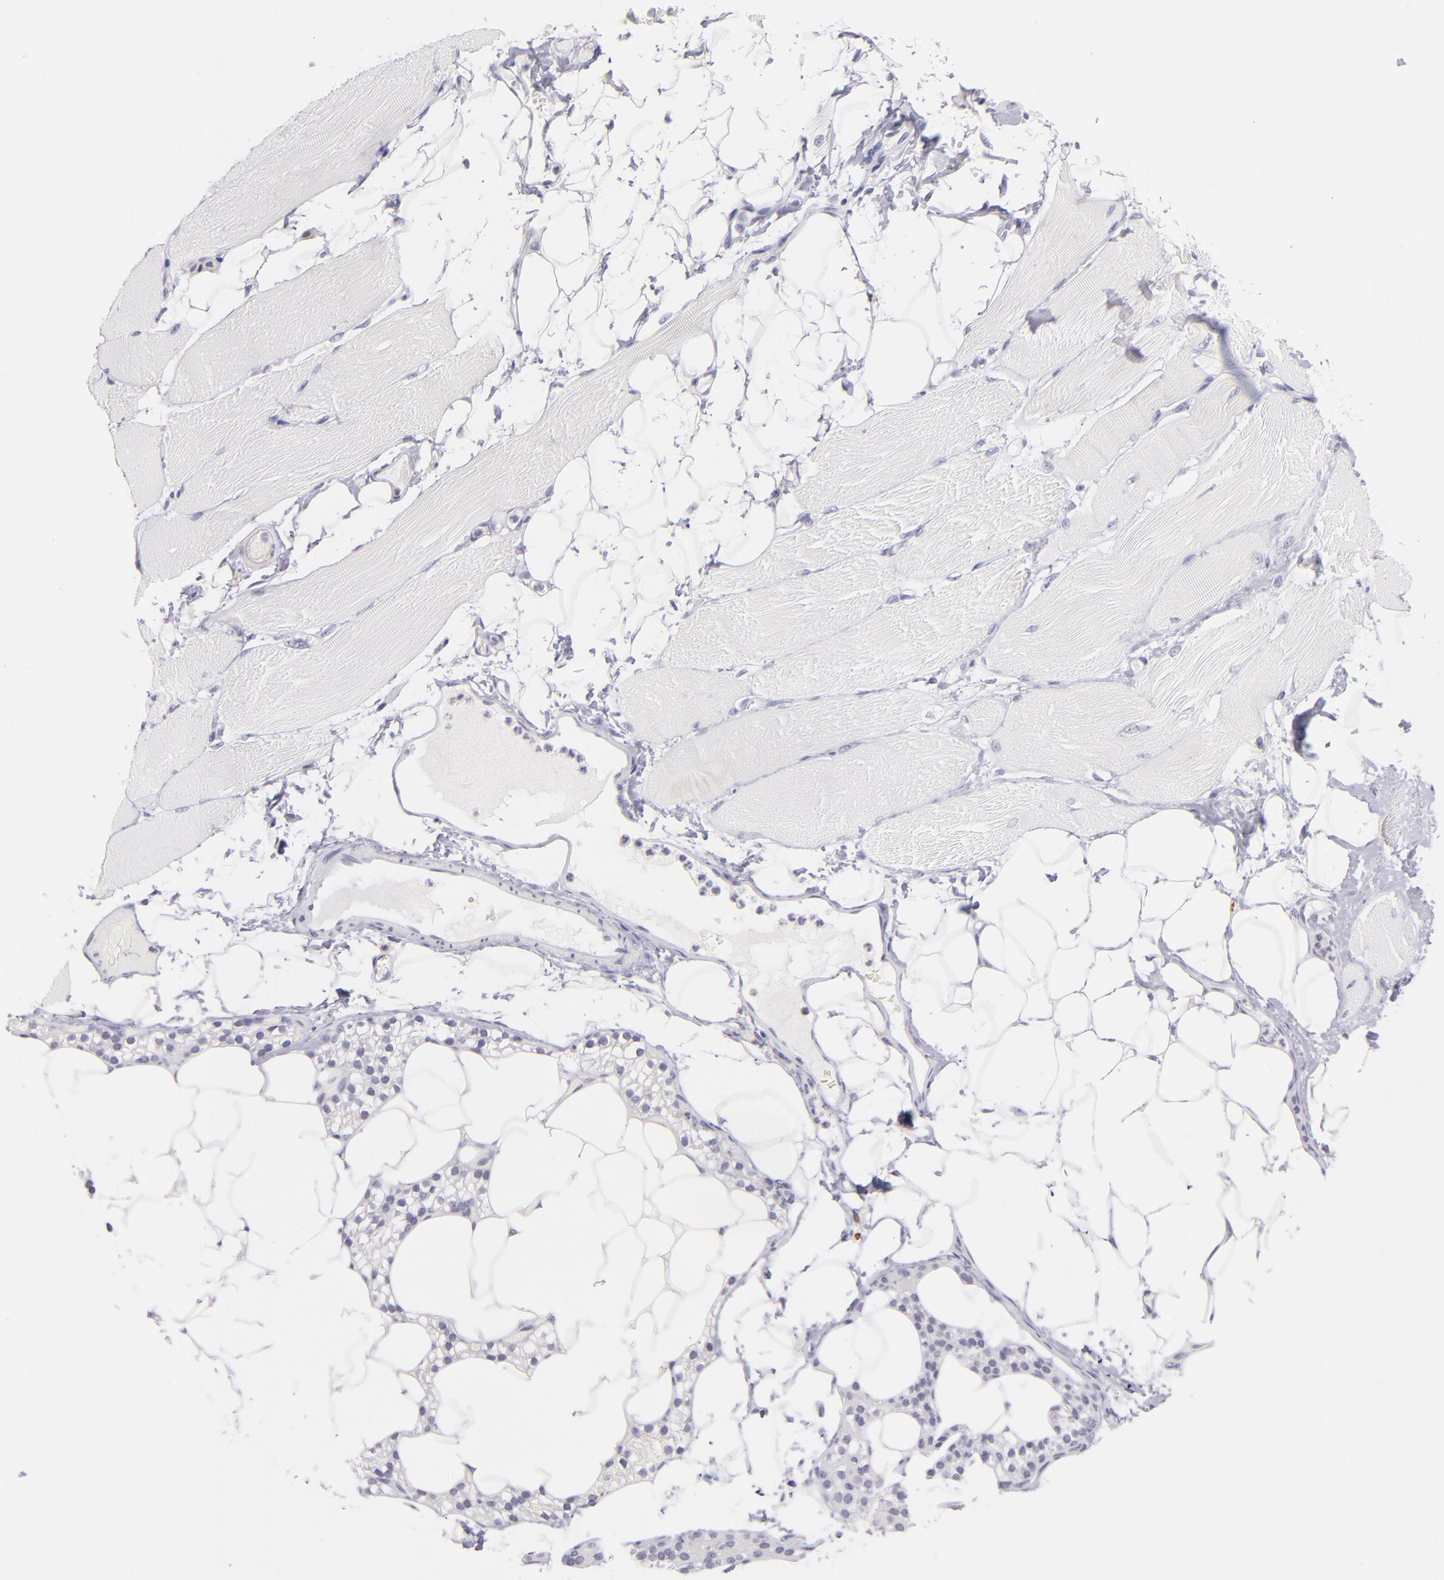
{"staining": {"intensity": "negative", "quantity": "none", "location": "none"}, "tissue": "skeletal muscle", "cell_type": "Myocytes", "image_type": "normal", "snomed": [{"axis": "morphology", "description": "Normal tissue, NOS"}, {"axis": "topography", "description": "Skeletal muscle"}, {"axis": "topography", "description": "Parathyroid gland"}], "caption": "Immunohistochemical staining of benign skeletal muscle reveals no significant expression in myocytes.", "gene": "IL2RA", "patient": {"sex": "female", "age": 37}}